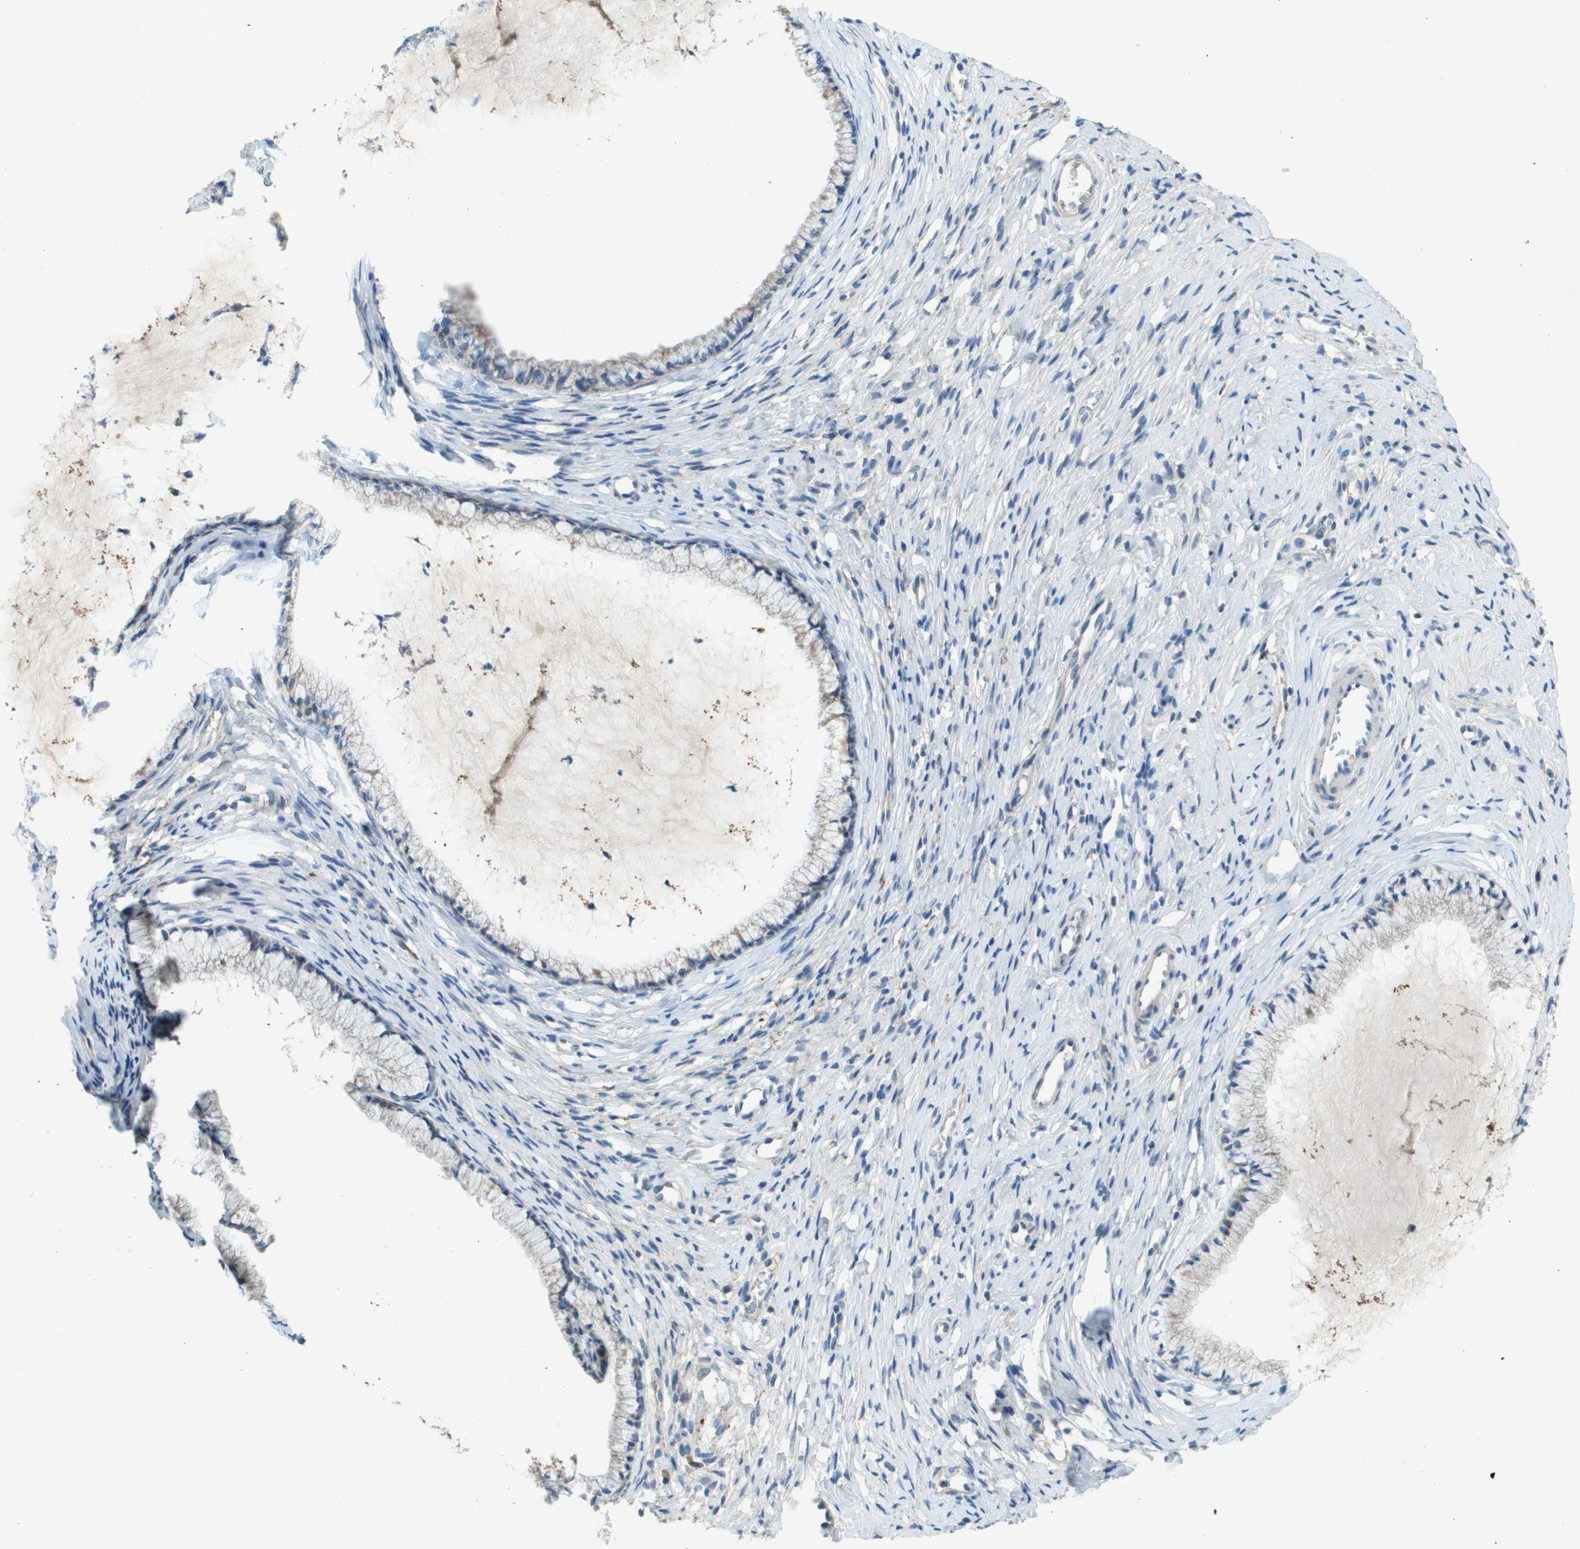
{"staining": {"intensity": "weak", "quantity": "<25%", "location": "cytoplasmic/membranous"}, "tissue": "cervix", "cell_type": "Glandular cells", "image_type": "normal", "snomed": [{"axis": "morphology", "description": "Normal tissue, NOS"}, {"axis": "topography", "description": "Cervix"}], "caption": "An image of human cervix is negative for staining in glandular cells. (Immunohistochemistry (ihc), brightfield microscopy, high magnification).", "gene": "CYGB", "patient": {"sex": "female", "age": 77}}